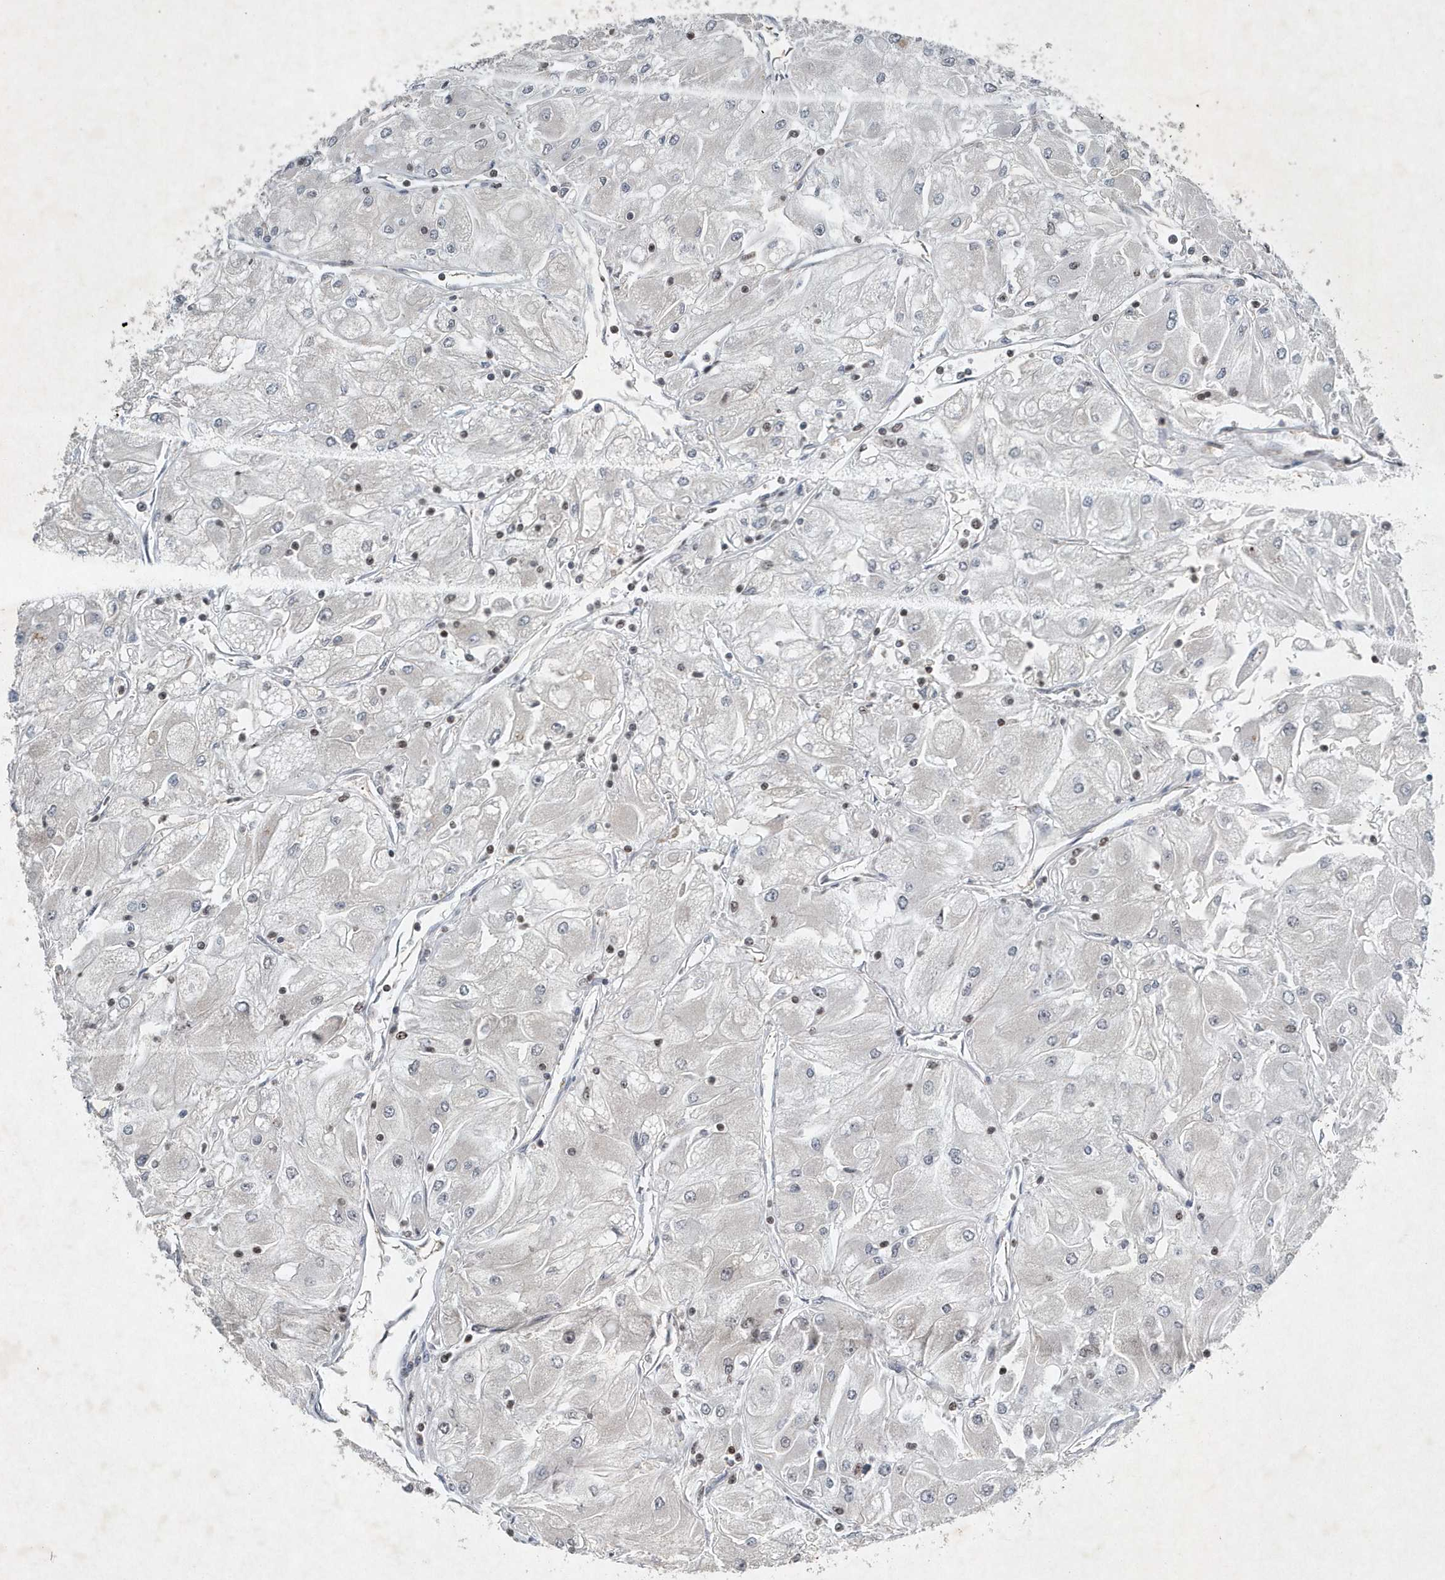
{"staining": {"intensity": "negative", "quantity": "none", "location": "none"}, "tissue": "renal cancer", "cell_type": "Tumor cells", "image_type": "cancer", "snomed": [{"axis": "morphology", "description": "Adenocarcinoma, NOS"}, {"axis": "topography", "description": "Kidney"}], "caption": "Tumor cells are negative for brown protein staining in adenocarcinoma (renal).", "gene": "QTRT2", "patient": {"sex": "male", "age": 80}}